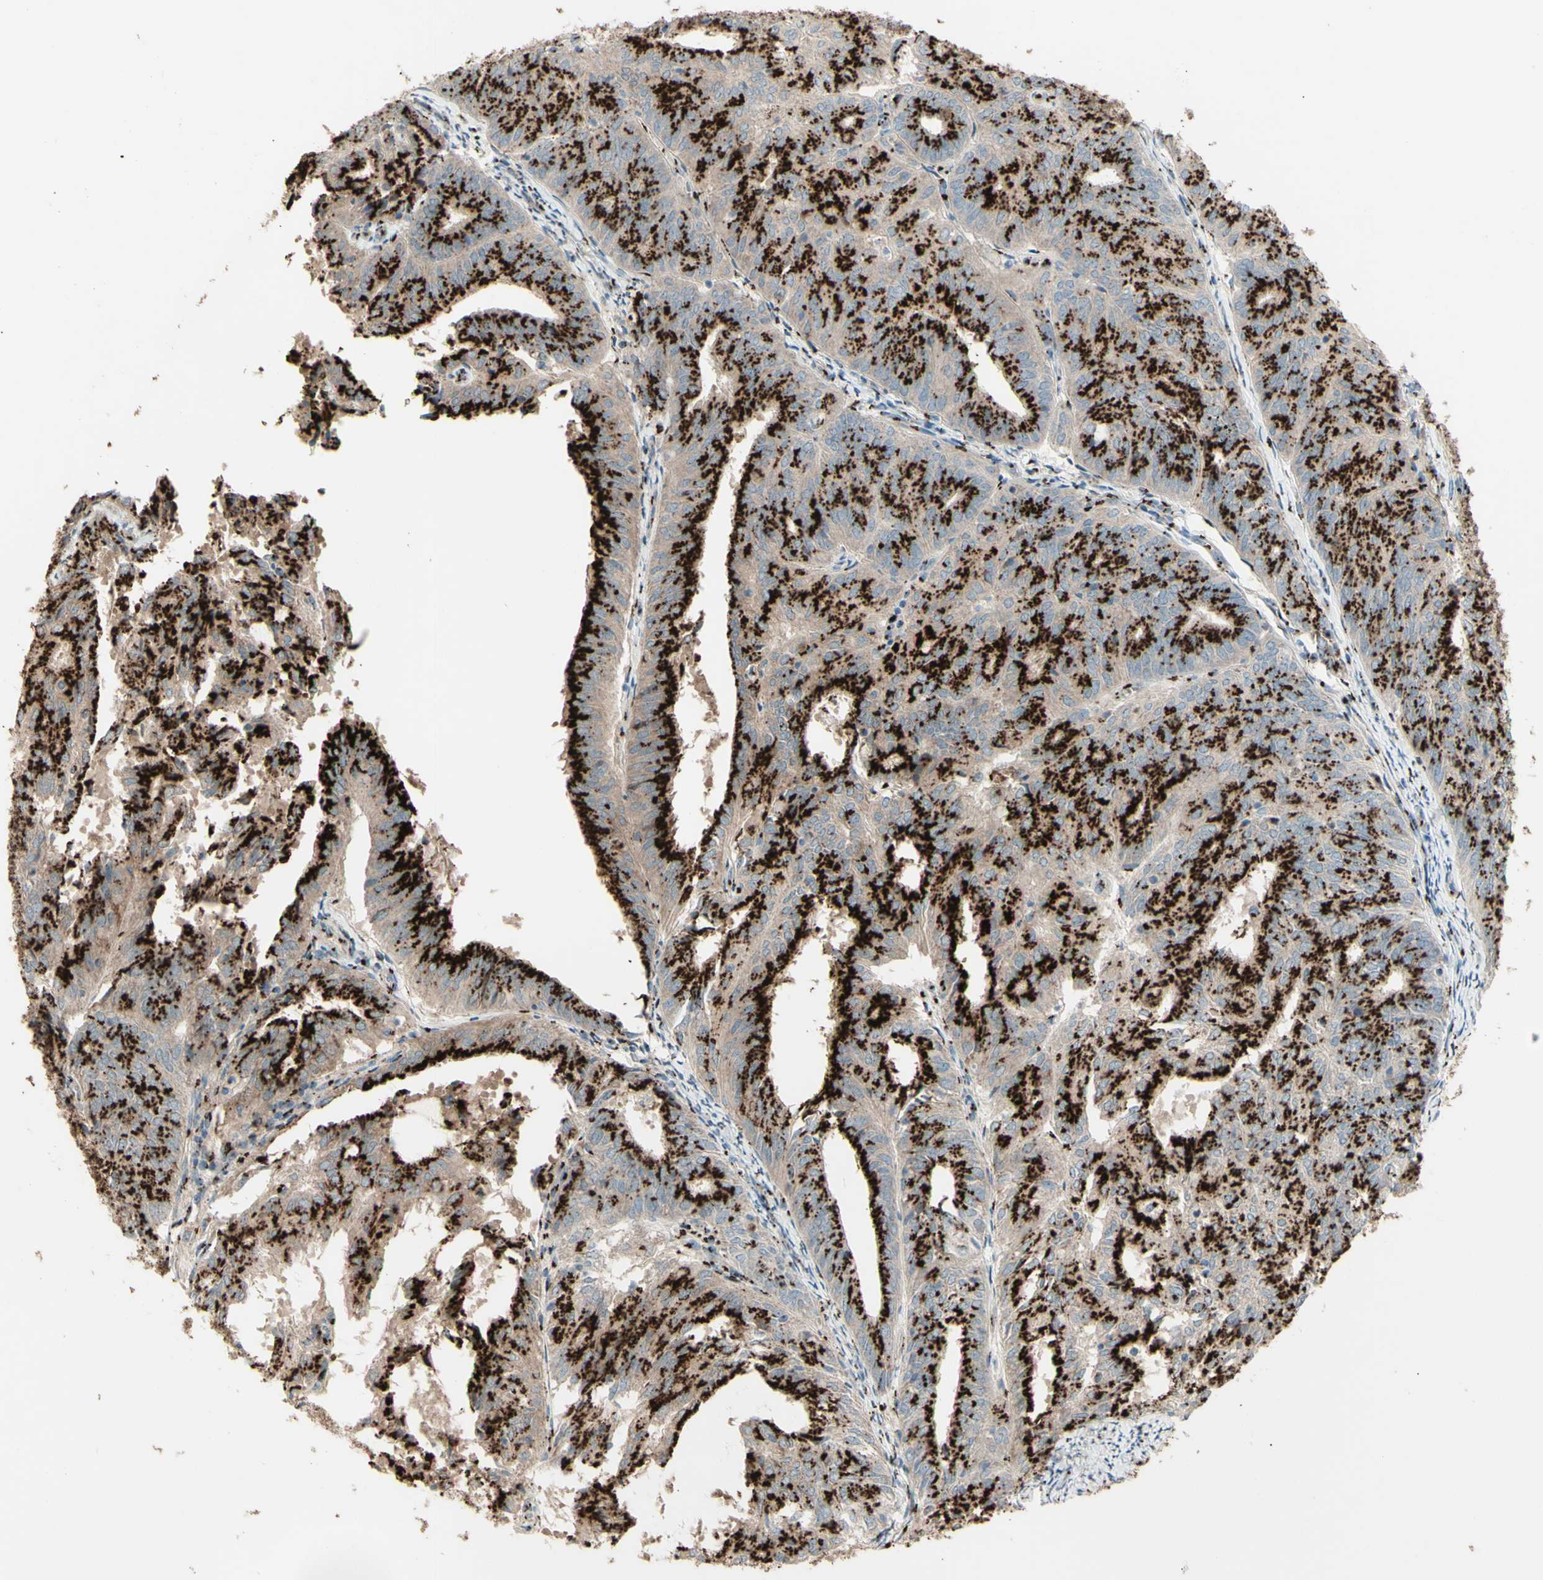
{"staining": {"intensity": "strong", "quantity": ">75%", "location": "cytoplasmic/membranous"}, "tissue": "endometrial cancer", "cell_type": "Tumor cells", "image_type": "cancer", "snomed": [{"axis": "morphology", "description": "Adenocarcinoma, NOS"}, {"axis": "topography", "description": "Uterus"}], "caption": "A high-resolution image shows immunohistochemistry staining of endometrial adenocarcinoma, which shows strong cytoplasmic/membranous staining in approximately >75% of tumor cells.", "gene": "BPNT2", "patient": {"sex": "female", "age": 60}}